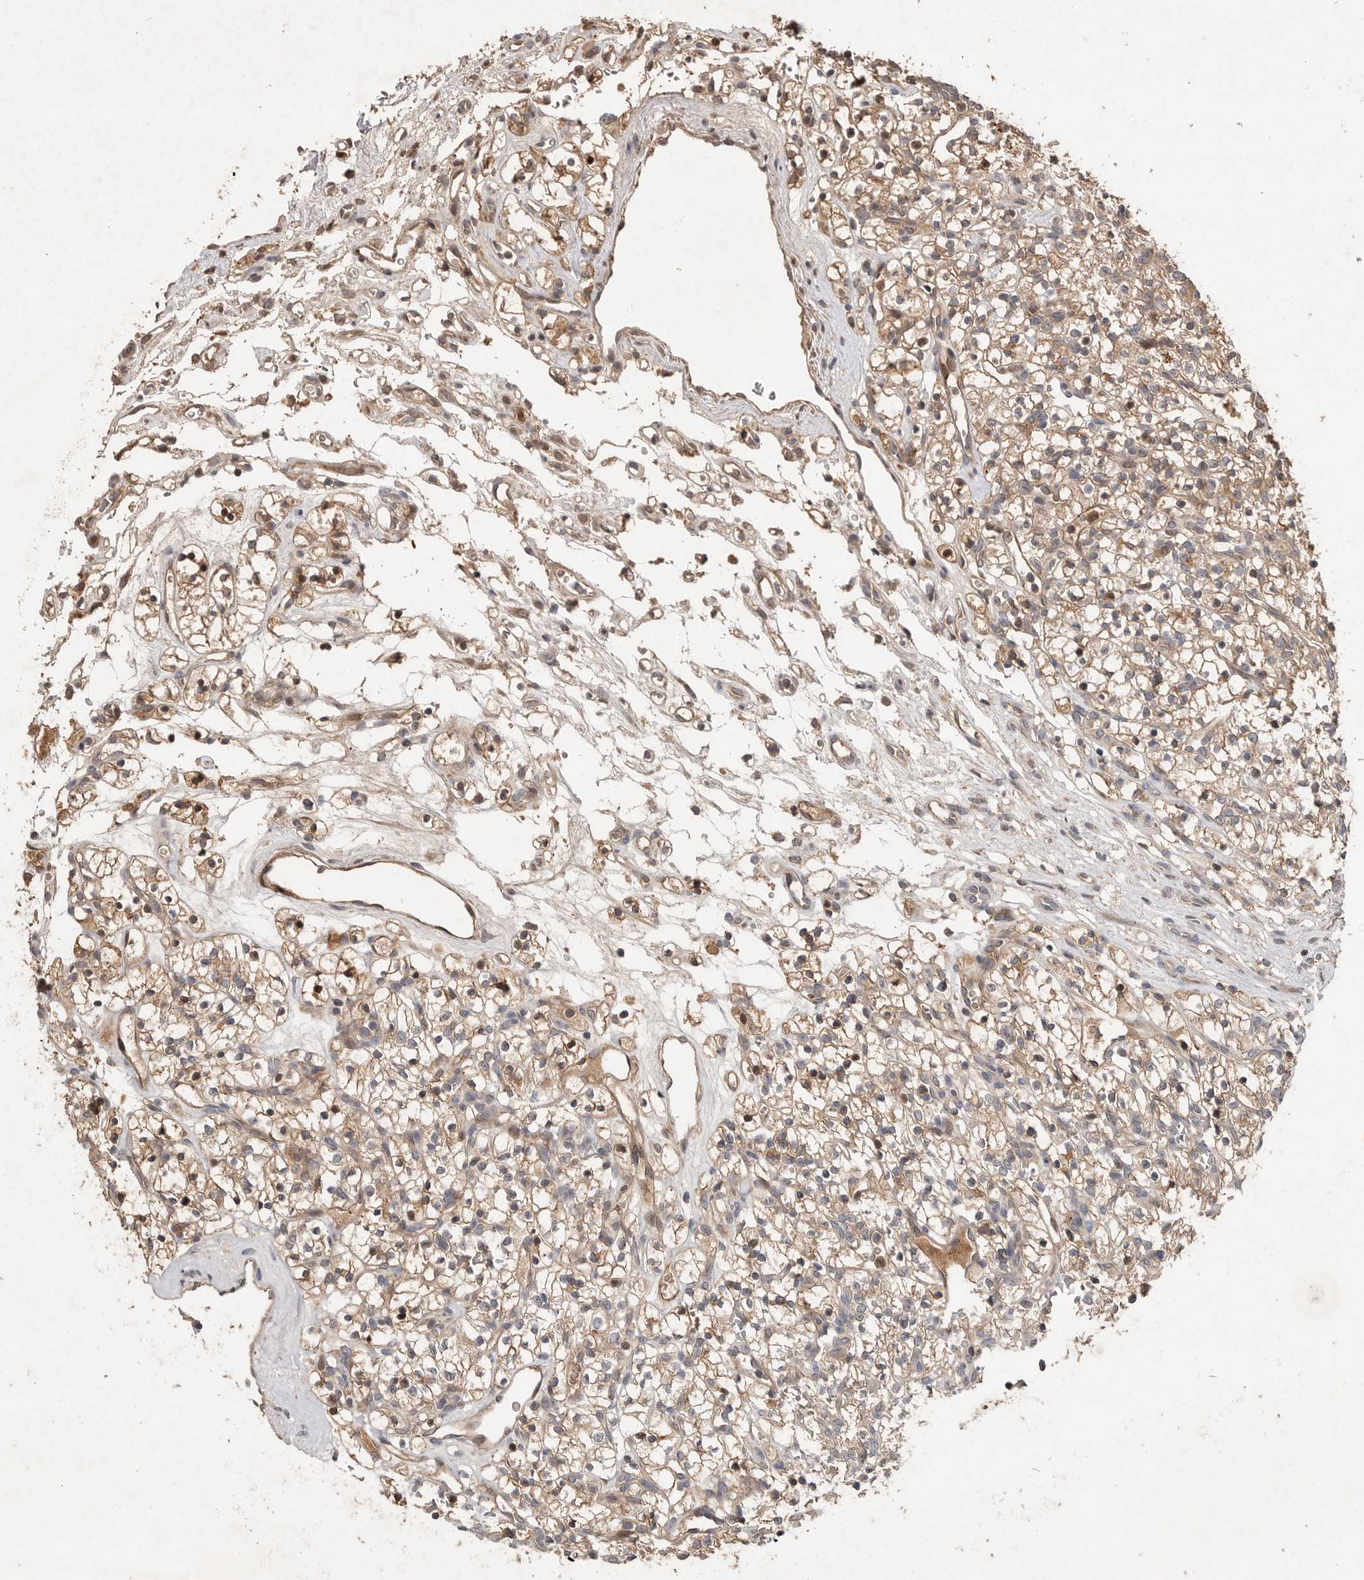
{"staining": {"intensity": "weak", "quantity": ">75%", "location": "cytoplasmic/membranous"}, "tissue": "renal cancer", "cell_type": "Tumor cells", "image_type": "cancer", "snomed": [{"axis": "morphology", "description": "Adenocarcinoma, NOS"}, {"axis": "topography", "description": "Kidney"}], "caption": "This micrograph demonstrates immunohistochemistry (IHC) staining of human renal cancer, with low weak cytoplasmic/membranous staining in approximately >75% of tumor cells.", "gene": "VN1R4", "patient": {"sex": "female", "age": 57}}